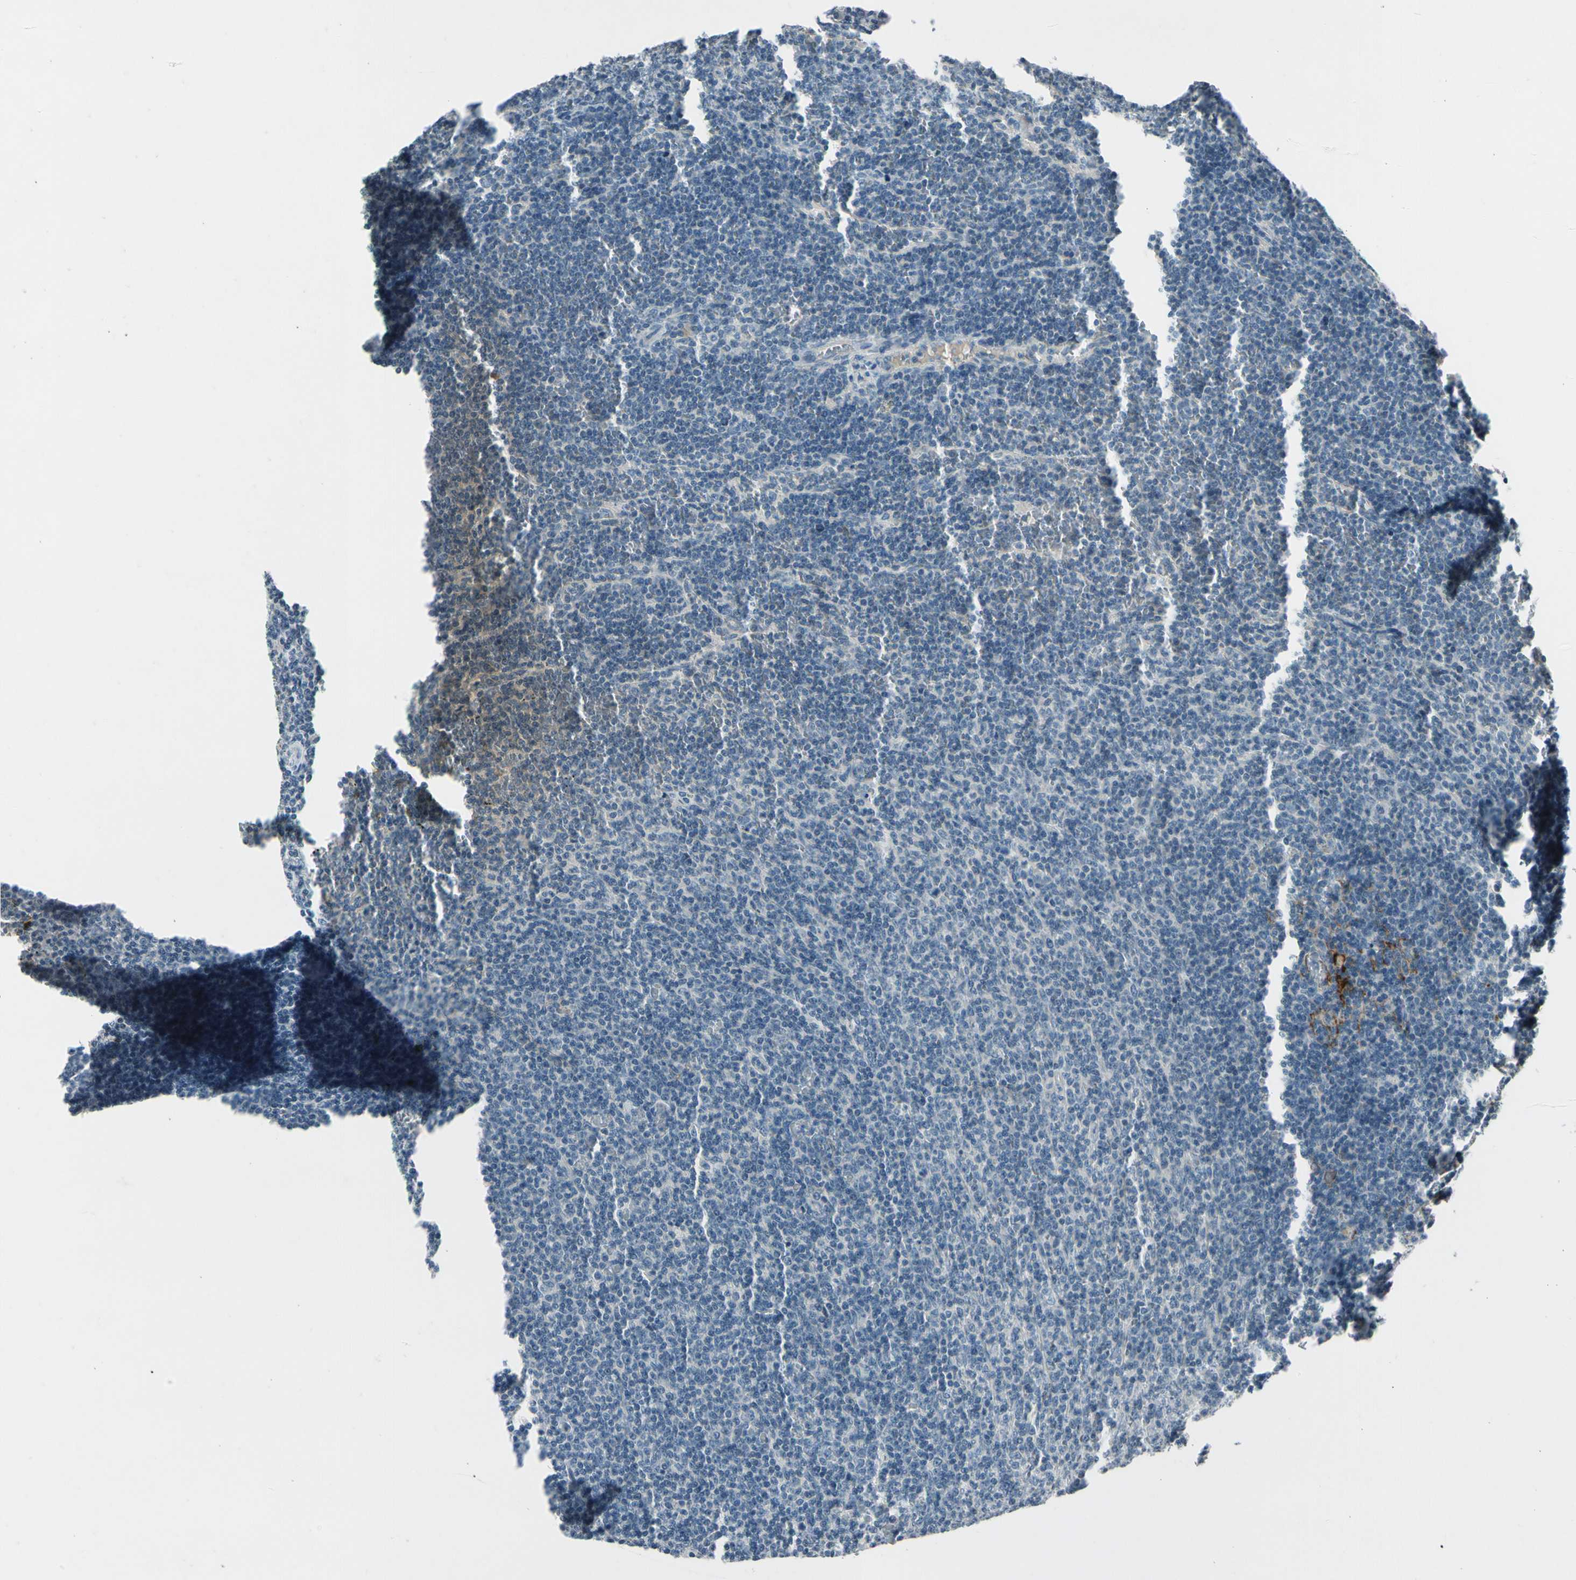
{"staining": {"intensity": "negative", "quantity": "none", "location": "none"}, "tissue": "lymphoma", "cell_type": "Tumor cells", "image_type": "cancer", "snomed": [{"axis": "morphology", "description": "Malignant lymphoma, non-Hodgkin's type, Low grade"}, {"axis": "topography", "description": "Spleen"}], "caption": "This histopathology image is of lymphoma stained with immunohistochemistry (IHC) to label a protein in brown with the nuclei are counter-stained blue. There is no staining in tumor cells.", "gene": "PDPN", "patient": {"sex": "female", "age": 50}}